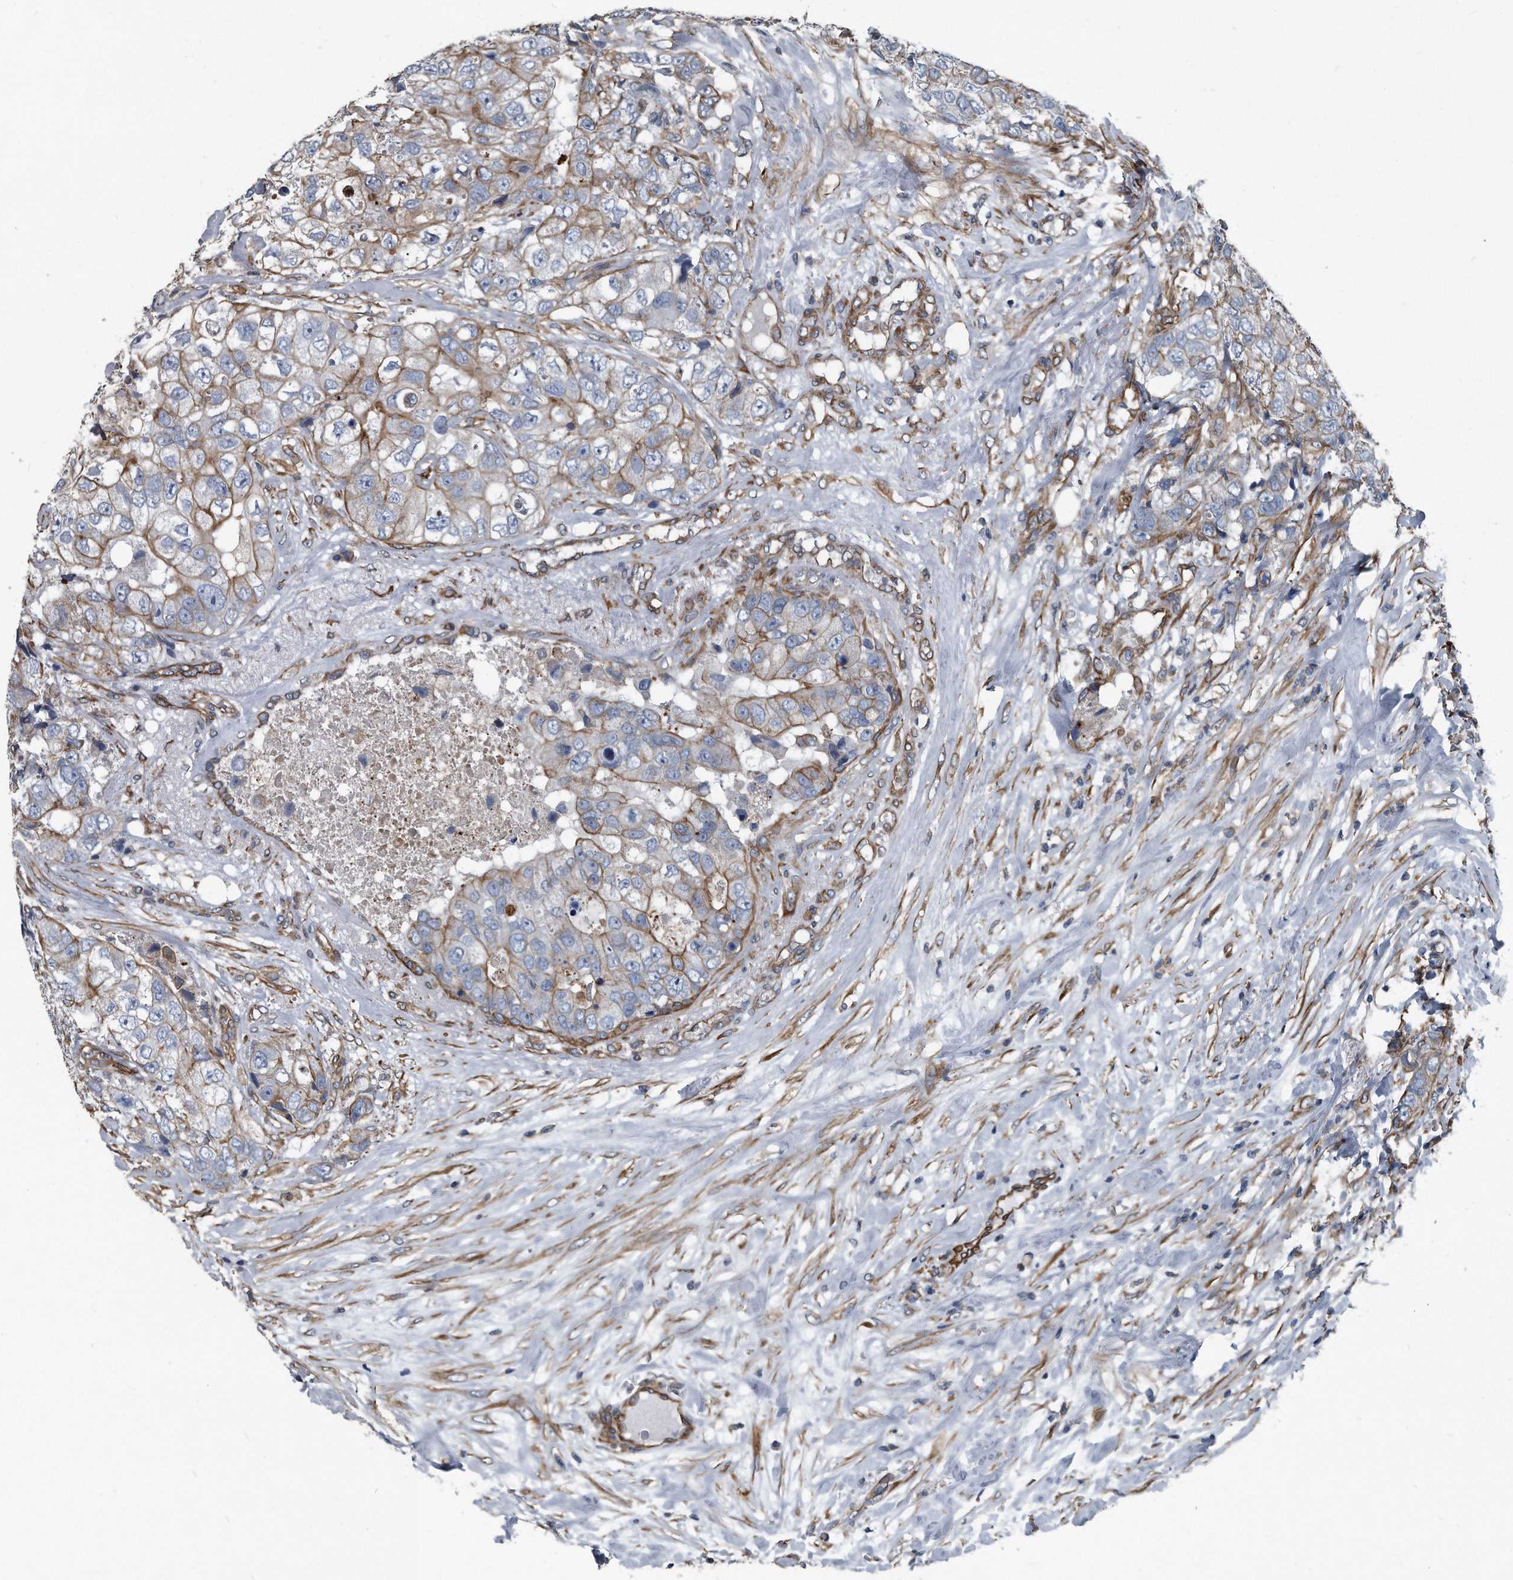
{"staining": {"intensity": "moderate", "quantity": "25%-75%", "location": "cytoplasmic/membranous"}, "tissue": "breast cancer", "cell_type": "Tumor cells", "image_type": "cancer", "snomed": [{"axis": "morphology", "description": "Duct carcinoma"}, {"axis": "topography", "description": "Breast"}], "caption": "An immunohistochemistry image of neoplastic tissue is shown. Protein staining in brown labels moderate cytoplasmic/membranous positivity in breast invasive ductal carcinoma within tumor cells.", "gene": "PLEC", "patient": {"sex": "female", "age": 62}}